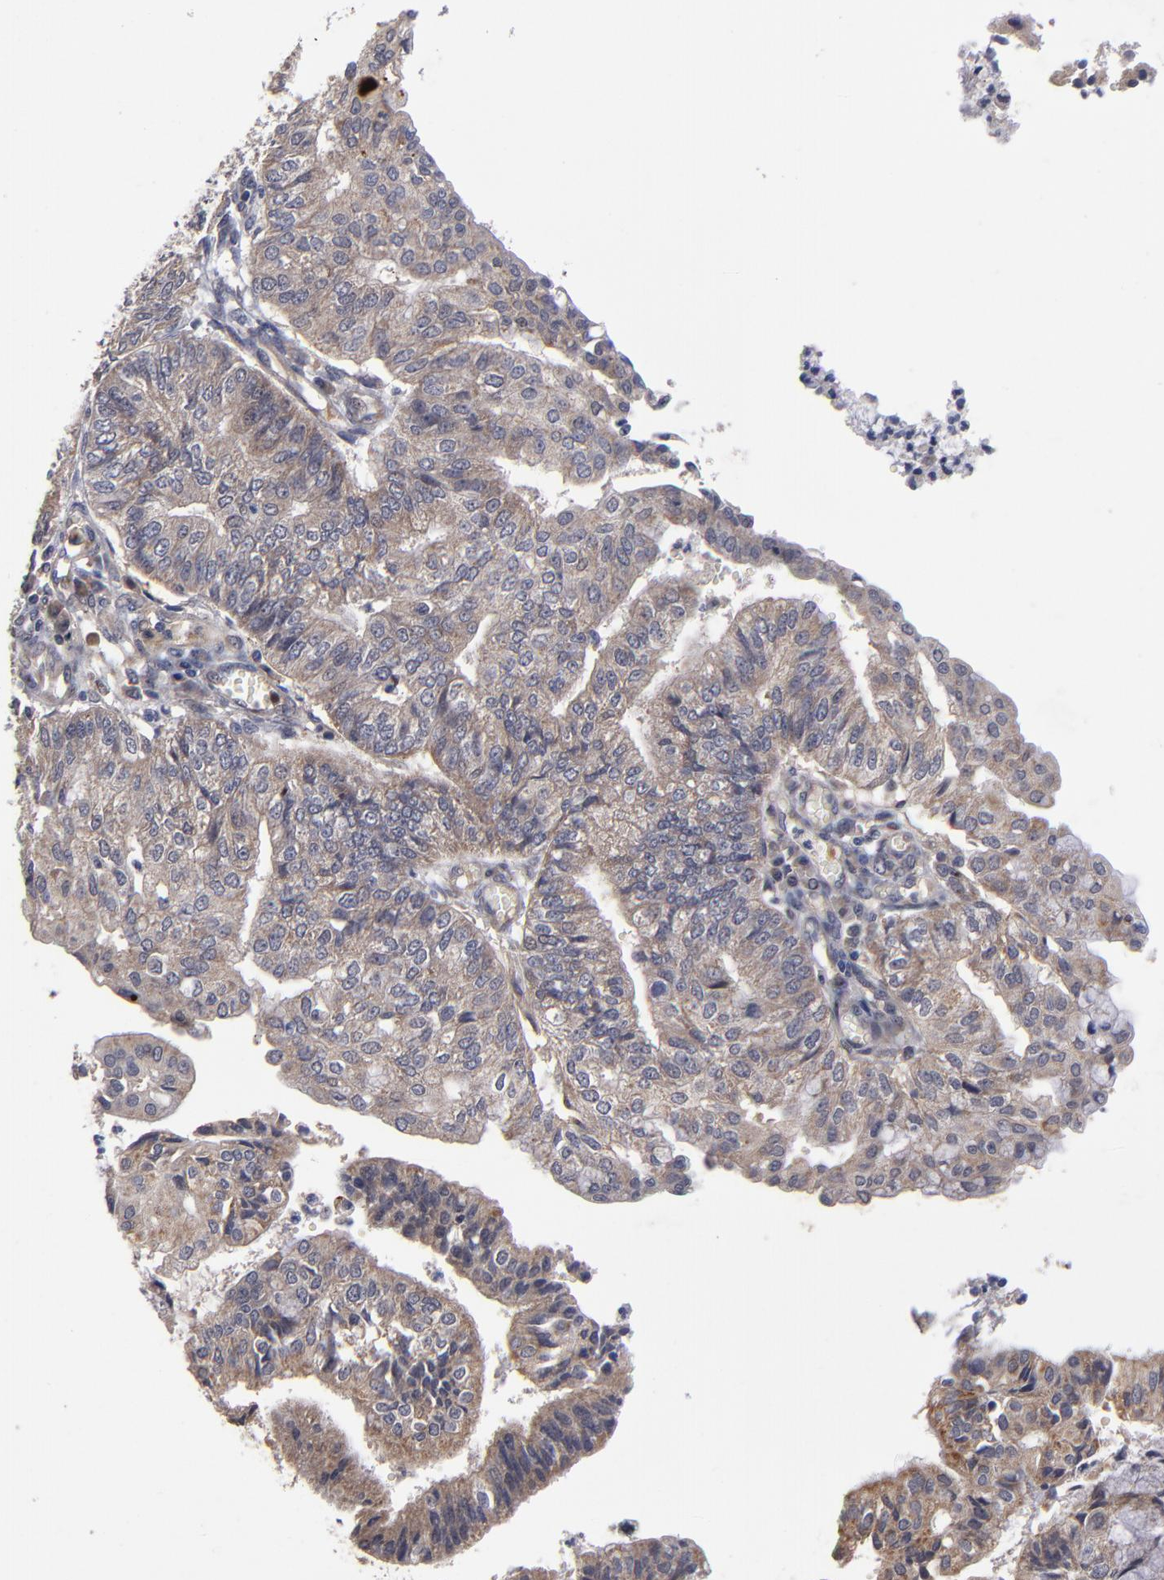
{"staining": {"intensity": "moderate", "quantity": ">75%", "location": "cytoplasmic/membranous"}, "tissue": "endometrial cancer", "cell_type": "Tumor cells", "image_type": "cancer", "snomed": [{"axis": "morphology", "description": "Adenocarcinoma, NOS"}, {"axis": "topography", "description": "Endometrium"}], "caption": "Protein analysis of endometrial cancer tissue demonstrates moderate cytoplasmic/membranous positivity in approximately >75% of tumor cells. (DAB (3,3'-diaminobenzidine) IHC with brightfield microscopy, high magnification).", "gene": "EXD2", "patient": {"sex": "female", "age": 59}}